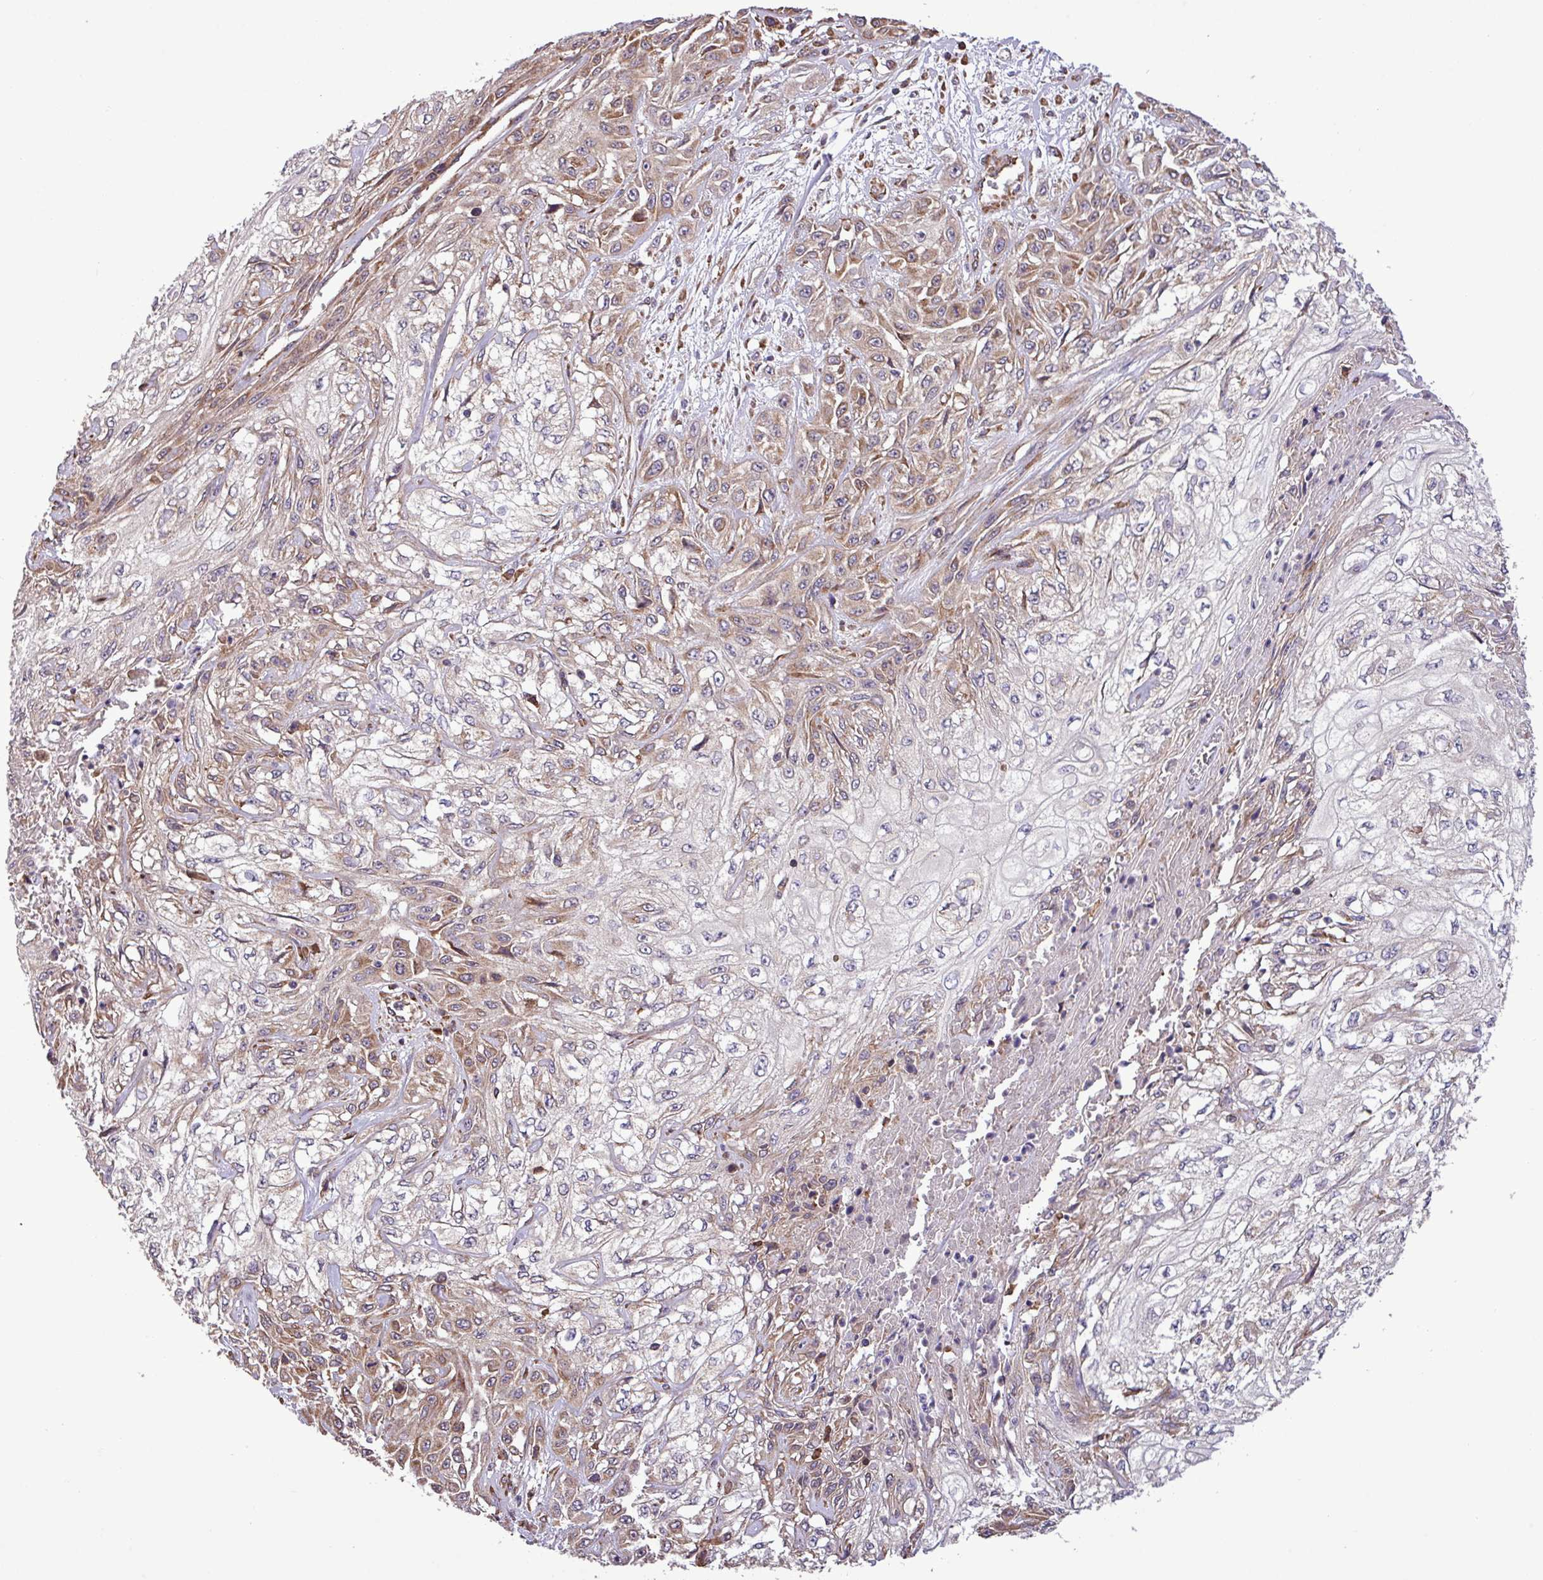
{"staining": {"intensity": "moderate", "quantity": "25%-75%", "location": "cytoplasmic/membranous"}, "tissue": "skin cancer", "cell_type": "Tumor cells", "image_type": "cancer", "snomed": [{"axis": "morphology", "description": "Squamous cell carcinoma, NOS"}, {"axis": "morphology", "description": "Squamous cell carcinoma, metastatic, NOS"}, {"axis": "topography", "description": "Skin"}, {"axis": "topography", "description": "Lymph node"}], "caption": "Moderate cytoplasmic/membranous protein expression is seen in approximately 25%-75% of tumor cells in skin squamous cell carcinoma.", "gene": "MEGF6", "patient": {"sex": "male", "age": 75}}